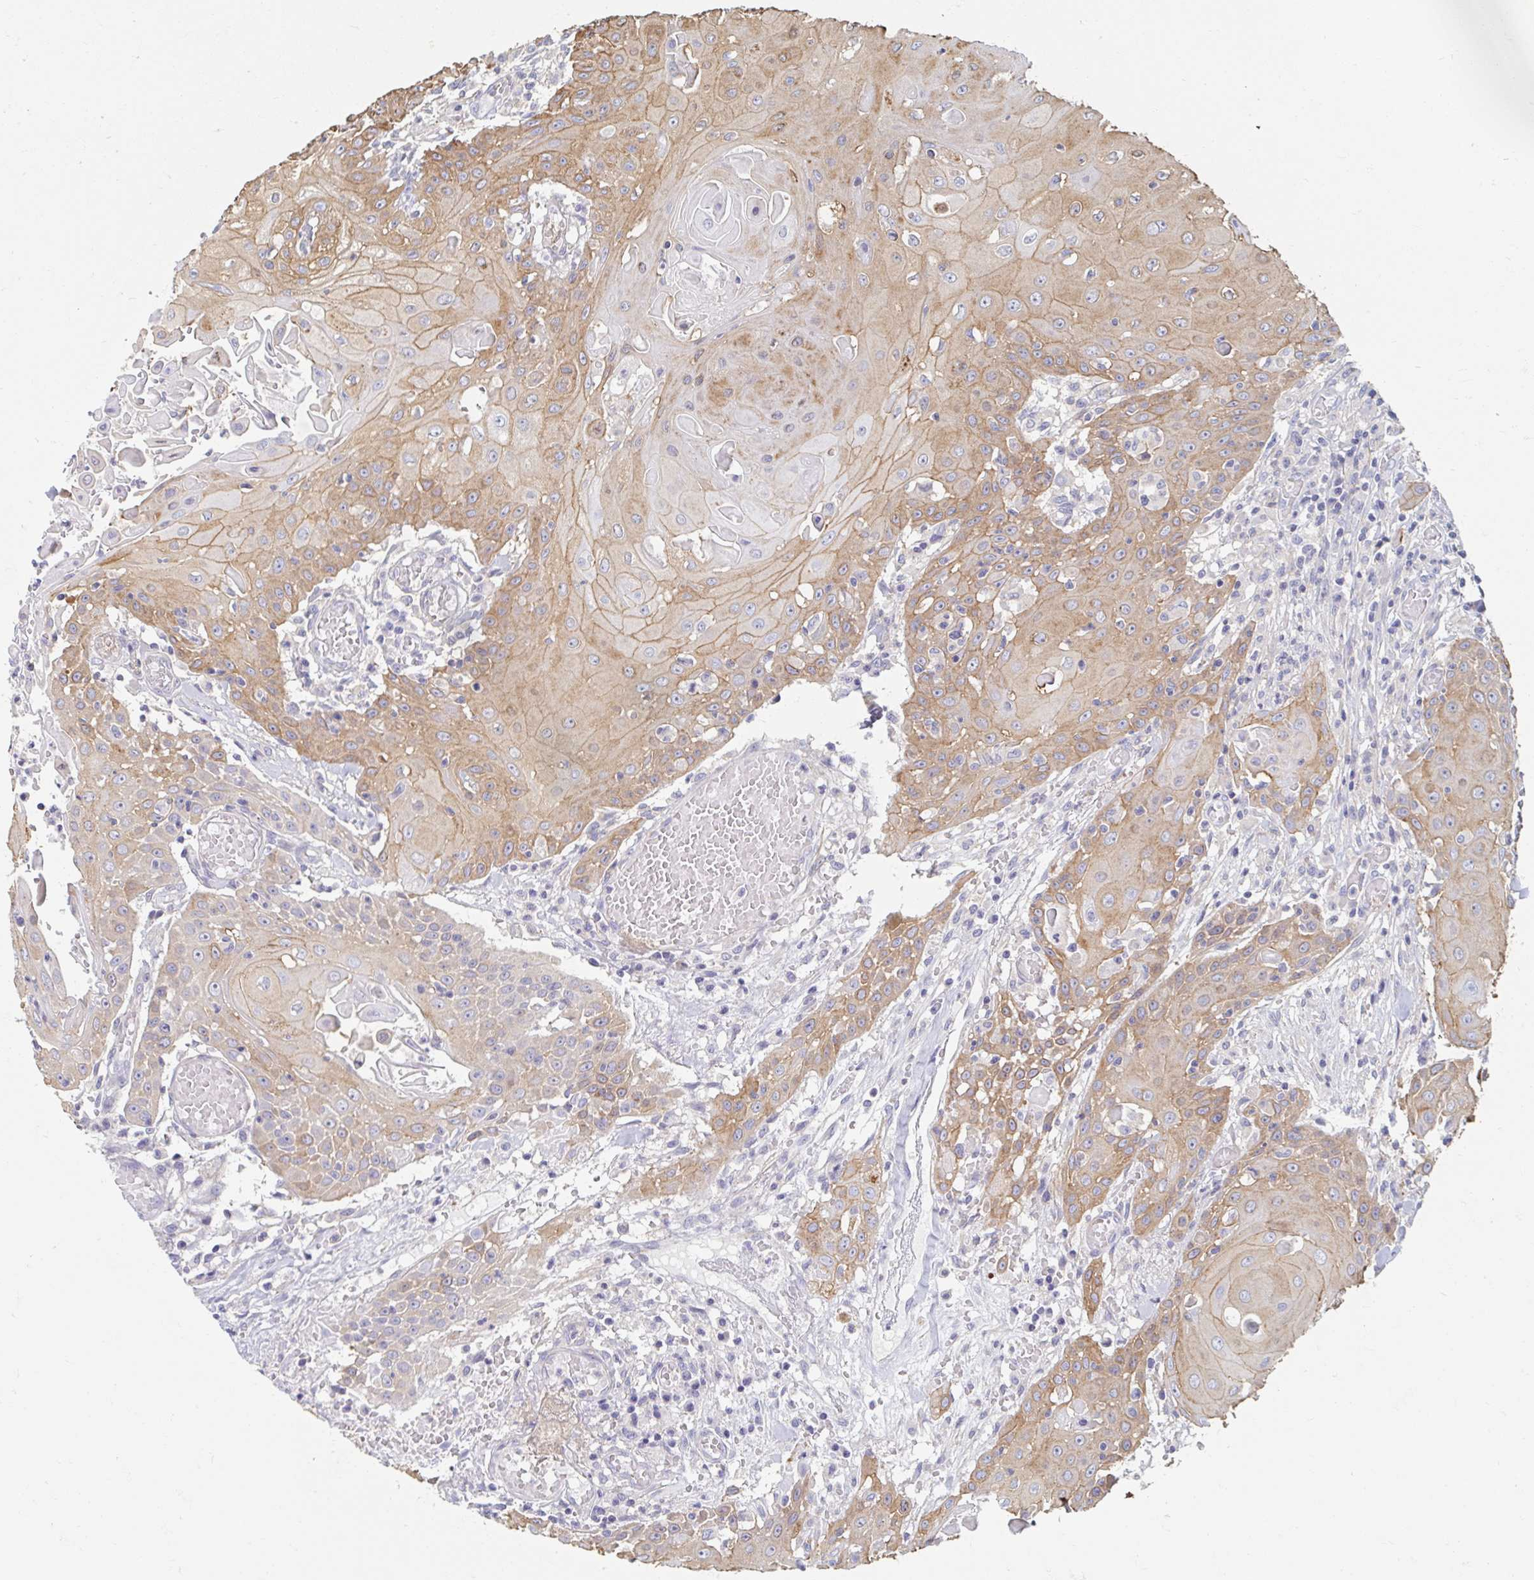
{"staining": {"intensity": "moderate", "quantity": ">75%", "location": "cytoplasmic/membranous"}, "tissue": "head and neck cancer", "cell_type": "Tumor cells", "image_type": "cancer", "snomed": [{"axis": "morphology", "description": "Normal tissue, NOS"}, {"axis": "morphology", "description": "Squamous cell carcinoma, NOS"}, {"axis": "topography", "description": "Oral tissue"}, {"axis": "topography", "description": "Head-Neck"}], "caption": "Moderate cytoplasmic/membranous staining for a protein is seen in about >75% of tumor cells of squamous cell carcinoma (head and neck) using IHC.", "gene": "MYLK2", "patient": {"sex": "female", "age": 55}}